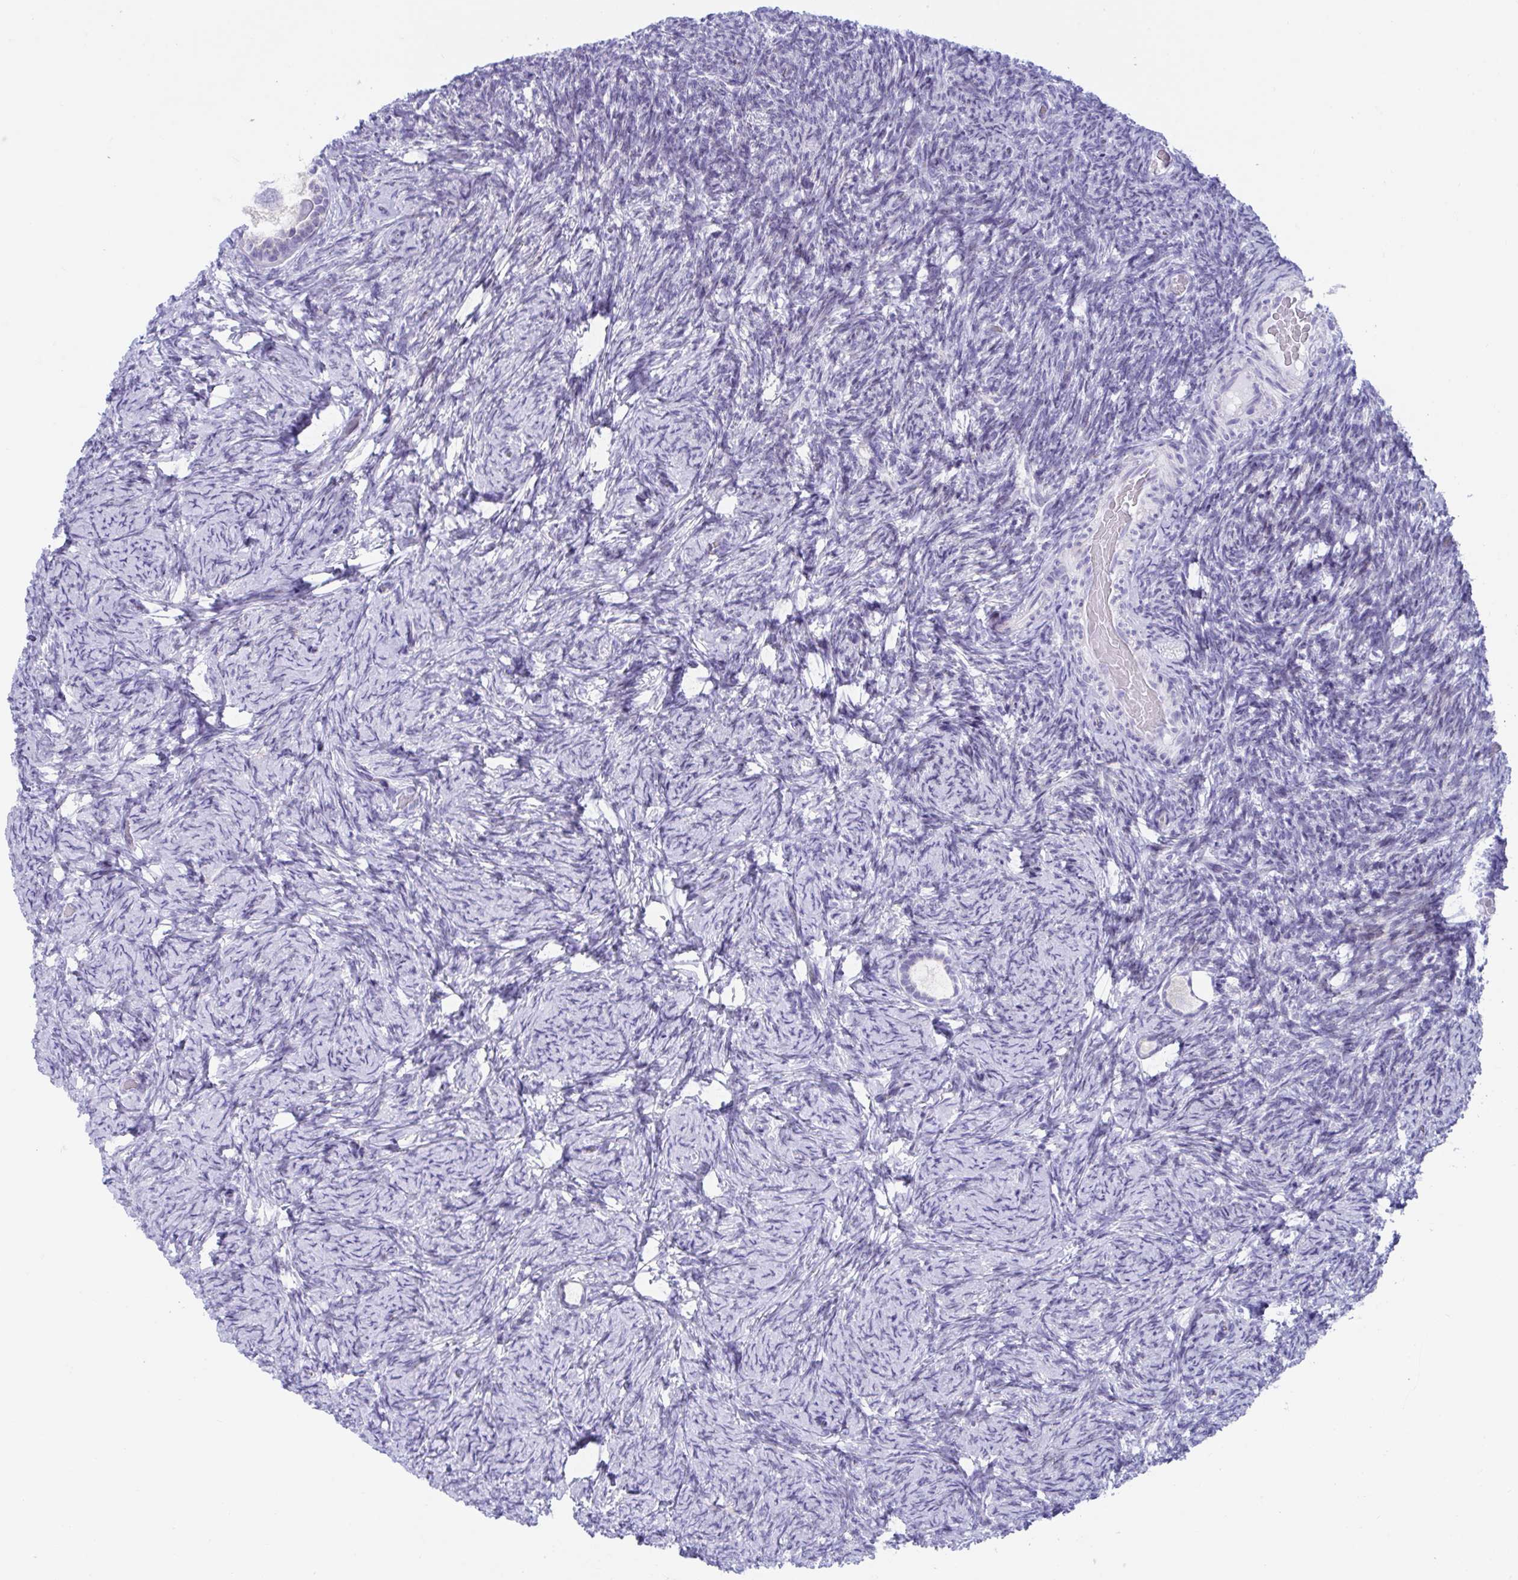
{"staining": {"intensity": "negative", "quantity": "none", "location": "none"}, "tissue": "ovary", "cell_type": "Follicle cells", "image_type": "normal", "snomed": [{"axis": "morphology", "description": "Normal tissue, NOS"}, {"axis": "topography", "description": "Ovary"}], "caption": "An immunohistochemistry histopathology image of unremarkable ovary is shown. There is no staining in follicle cells of ovary. (IHC, brightfield microscopy, high magnification).", "gene": "TTC30A", "patient": {"sex": "female", "age": 34}}